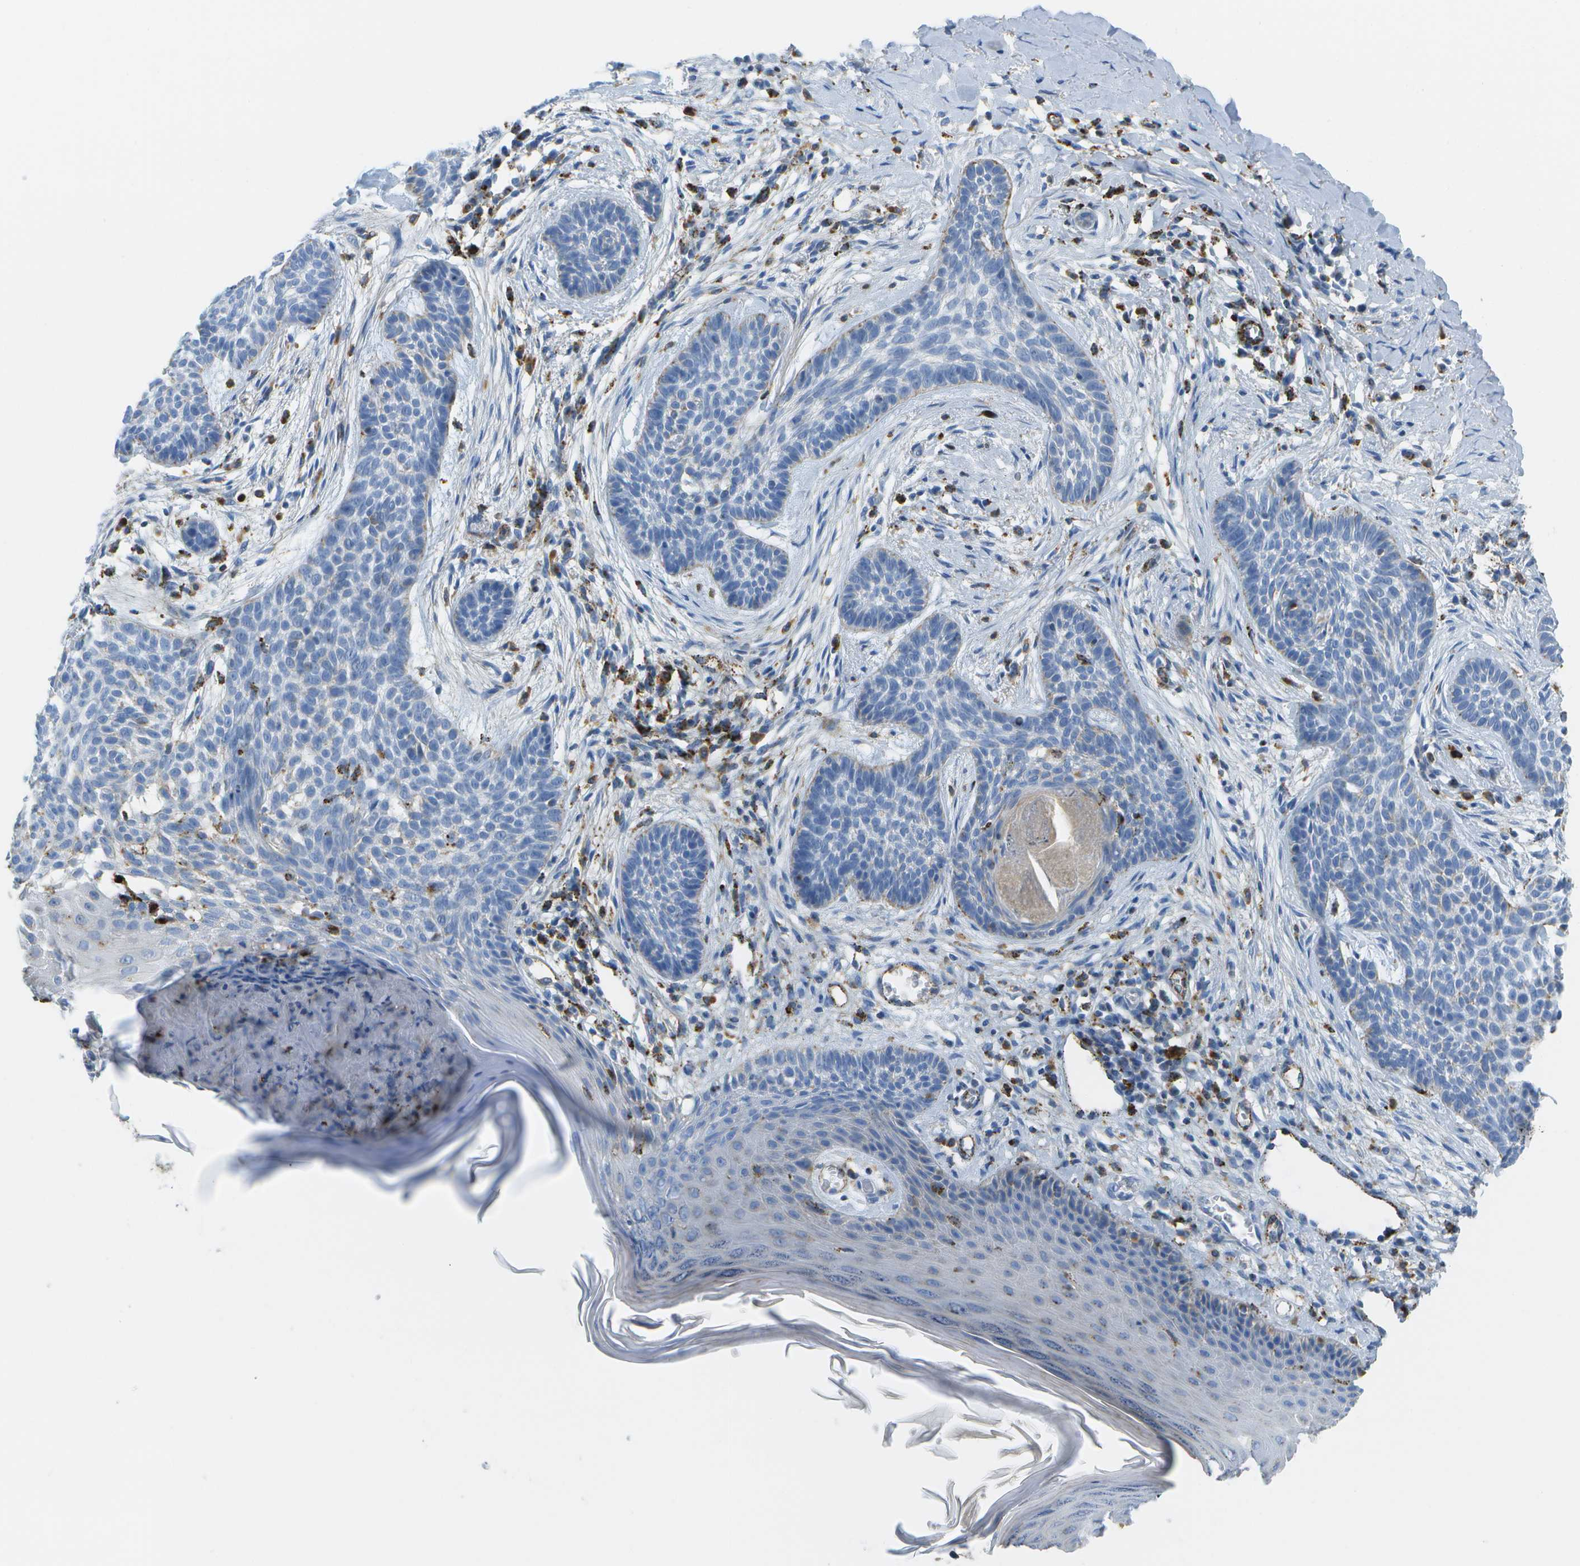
{"staining": {"intensity": "negative", "quantity": "none", "location": "none"}, "tissue": "skin cancer", "cell_type": "Tumor cells", "image_type": "cancer", "snomed": [{"axis": "morphology", "description": "Basal cell carcinoma"}, {"axis": "topography", "description": "Skin"}], "caption": "Human skin cancer stained for a protein using IHC reveals no positivity in tumor cells.", "gene": "PRCP", "patient": {"sex": "female", "age": 59}}